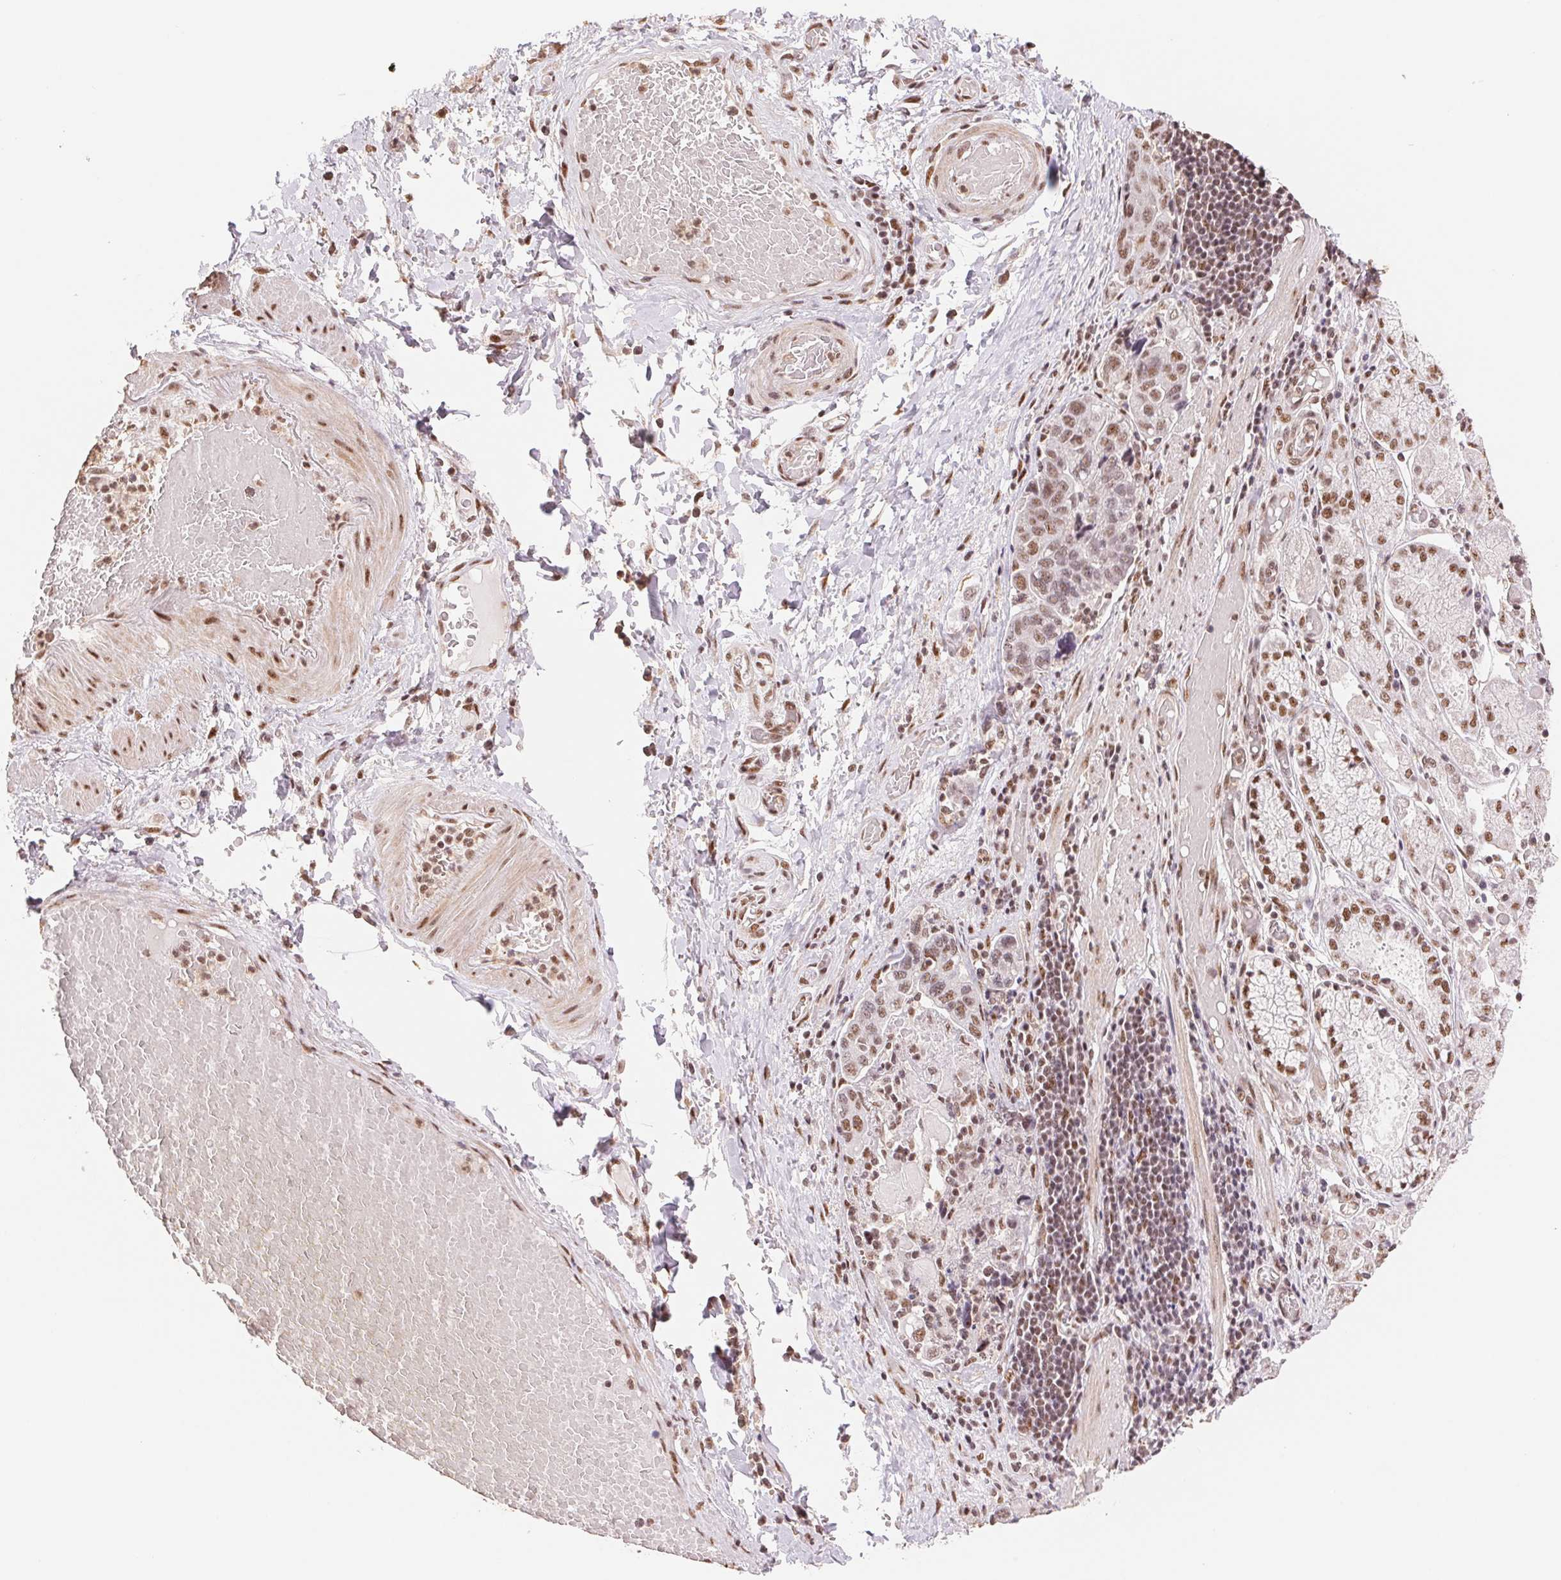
{"staining": {"intensity": "moderate", "quantity": "25%-75%", "location": "nuclear"}, "tissue": "stomach cancer", "cell_type": "Tumor cells", "image_type": "cancer", "snomed": [{"axis": "morphology", "description": "Adenocarcinoma, NOS"}, {"axis": "topography", "description": "Stomach, upper"}, {"axis": "topography", "description": "Stomach"}], "caption": "Immunohistochemistry staining of stomach cancer (adenocarcinoma), which demonstrates medium levels of moderate nuclear positivity in about 25%-75% of tumor cells indicating moderate nuclear protein positivity. The staining was performed using DAB (3,3'-diaminobenzidine) (brown) for protein detection and nuclei were counterstained in hematoxylin (blue).", "gene": "SREK1", "patient": {"sex": "male", "age": 62}}